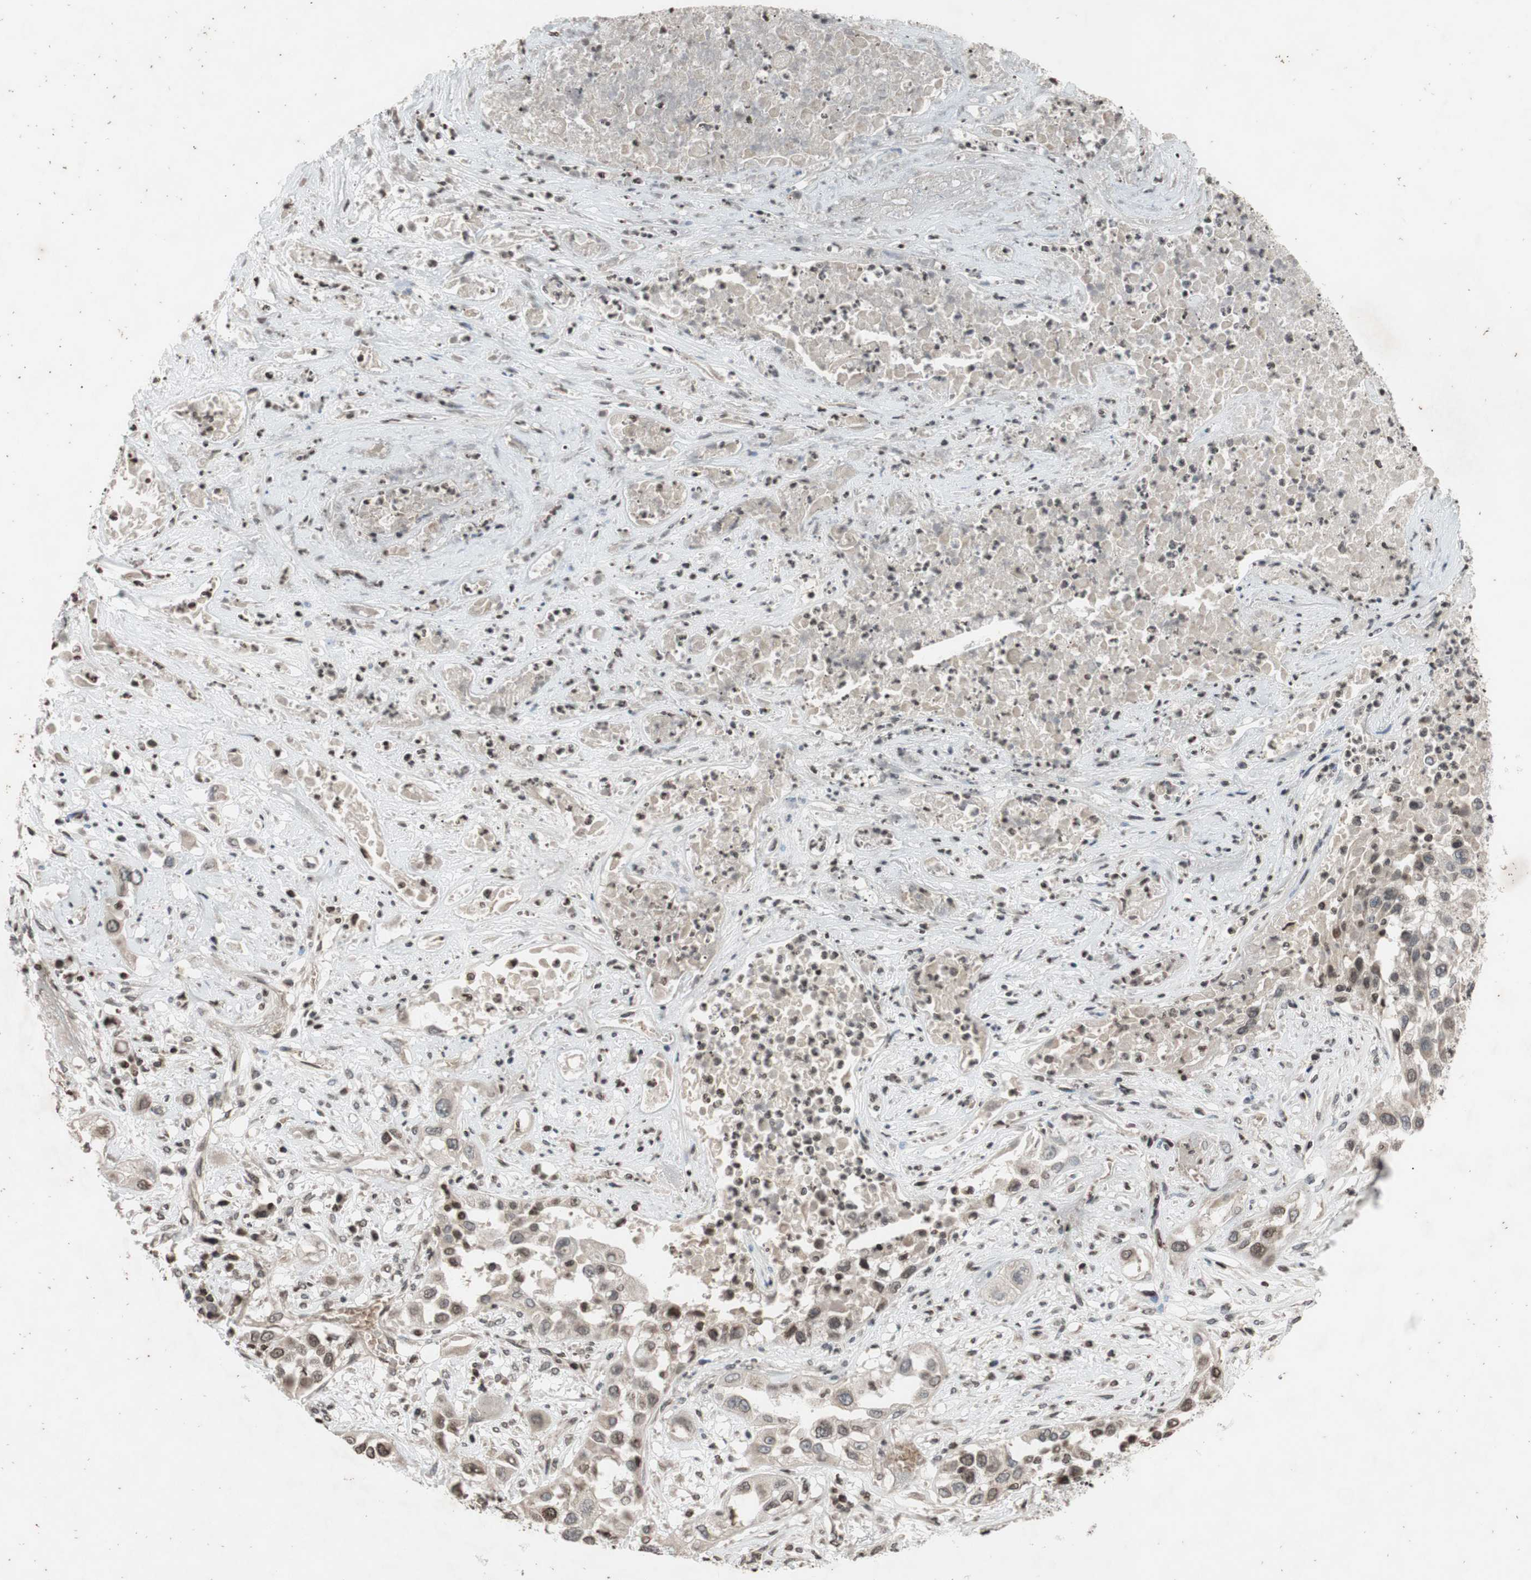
{"staining": {"intensity": "weak", "quantity": "<25%", "location": "cytoplasmic/membranous,nuclear"}, "tissue": "lung cancer", "cell_type": "Tumor cells", "image_type": "cancer", "snomed": [{"axis": "morphology", "description": "Squamous cell carcinoma, NOS"}, {"axis": "topography", "description": "Lung"}], "caption": "The photomicrograph displays no significant expression in tumor cells of lung cancer.", "gene": "MCM6", "patient": {"sex": "male", "age": 71}}